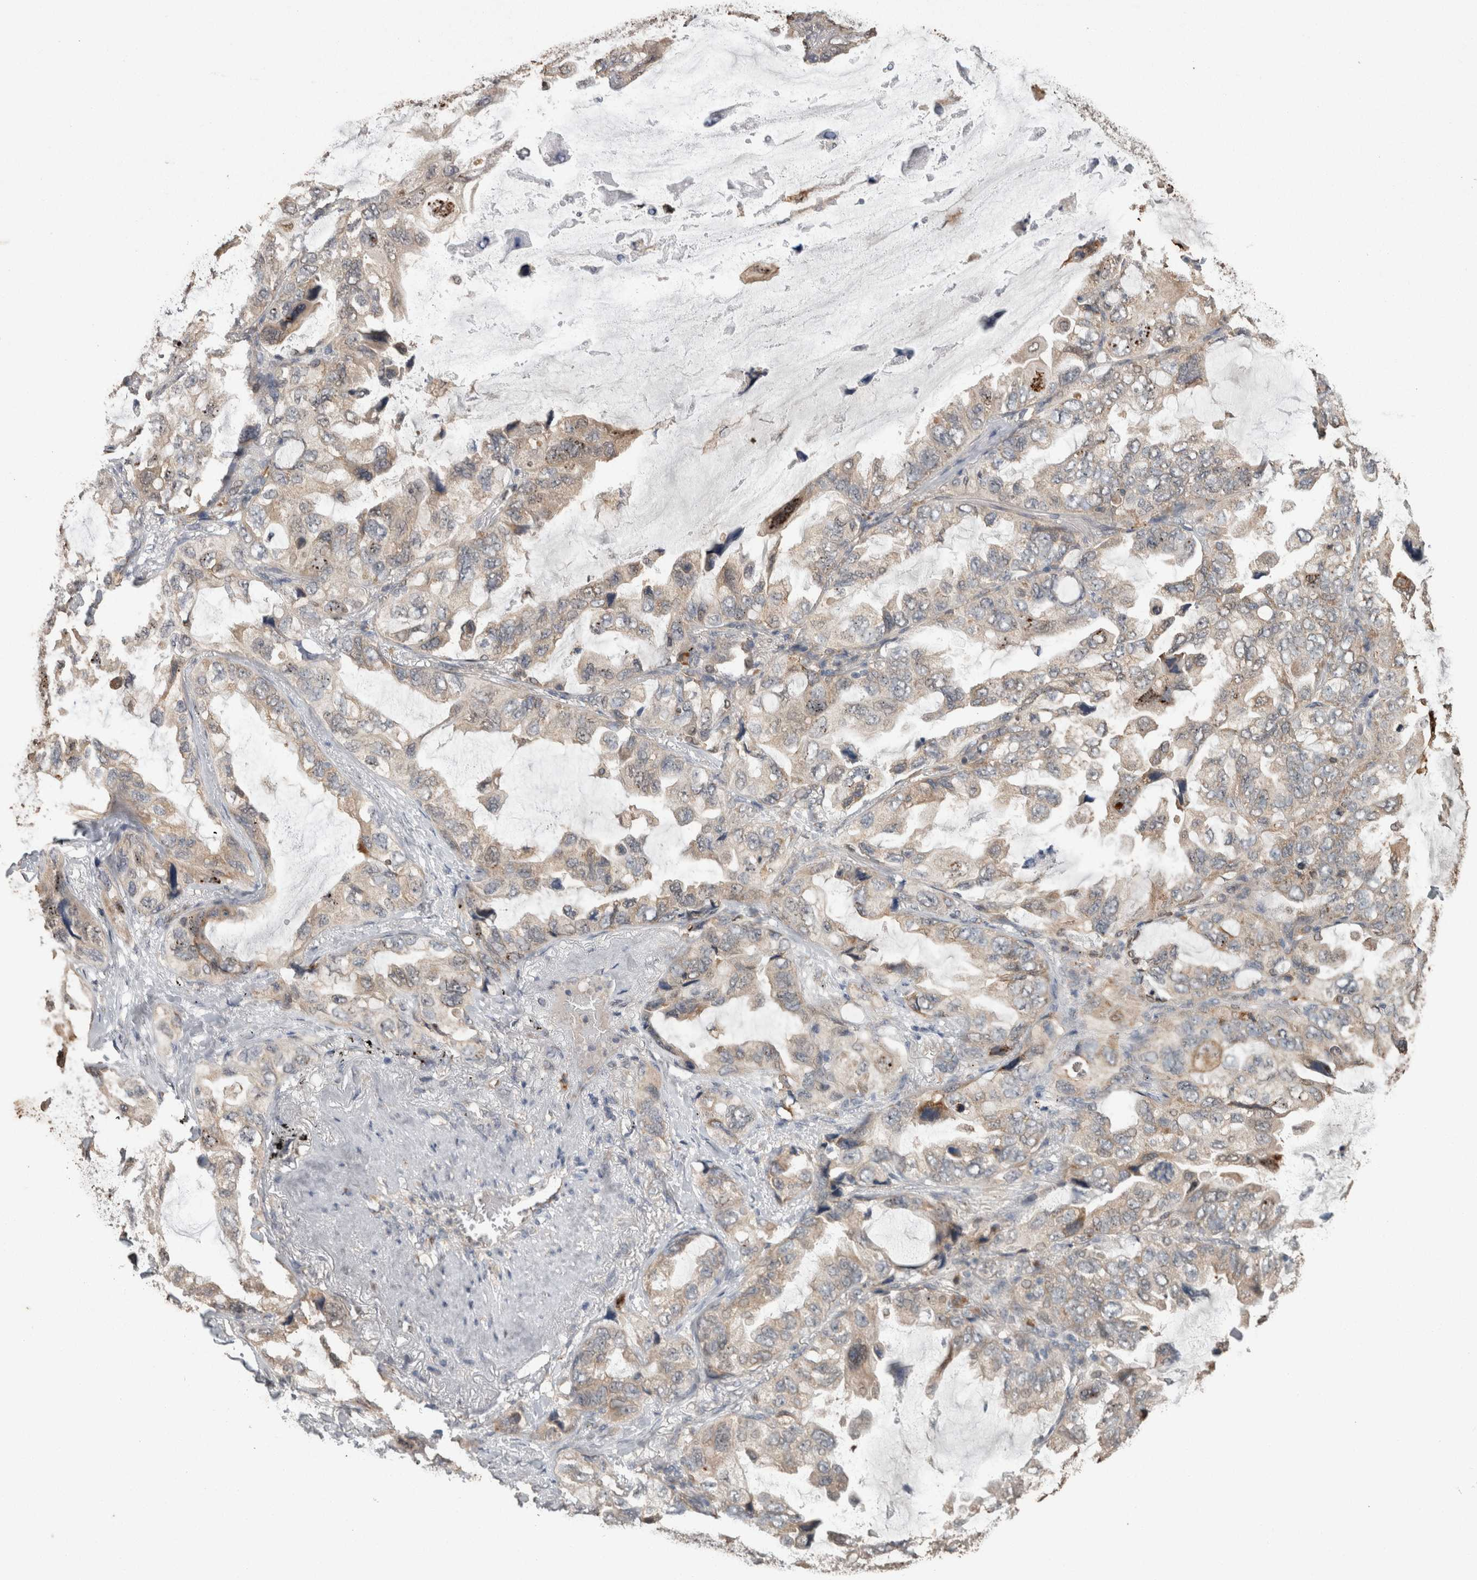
{"staining": {"intensity": "weak", "quantity": ">75%", "location": "cytoplasmic/membranous"}, "tissue": "lung cancer", "cell_type": "Tumor cells", "image_type": "cancer", "snomed": [{"axis": "morphology", "description": "Squamous cell carcinoma, NOS"}, {"axis": "topography", "description": "Lung"}], "caption": "Lung cancer (squamous cell carcinoma) was stained to show a protein in brown. There is low levels of weak cytoplasmic/membranous expression in about >75% of tumor cells.", "gene": "ADGRL3", "patient": {"sex": "female", "age": 73}}